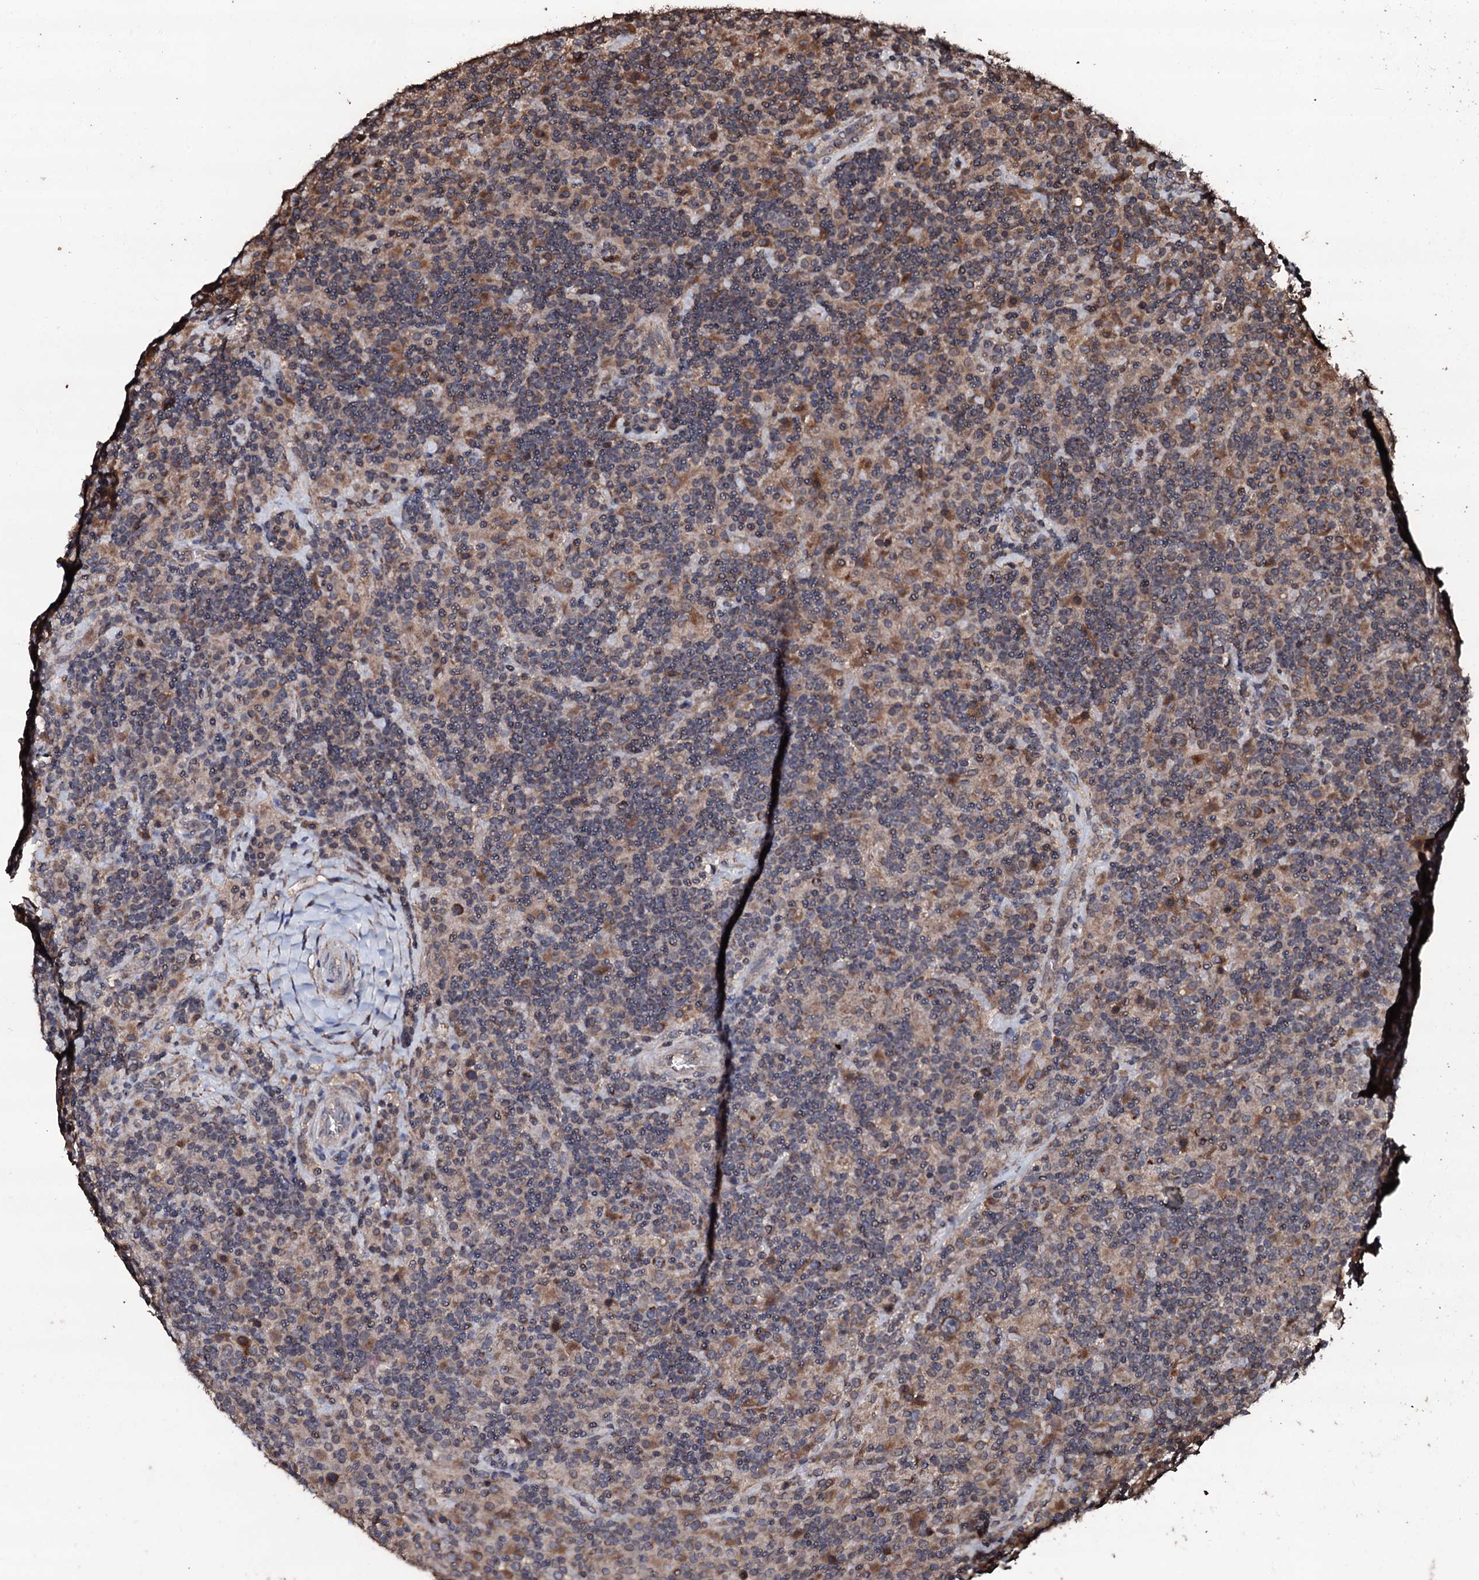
{"staining": {"intensity": "moderate", "quantity": ">75%", "location": "cytoplasmic/membranous"}, "tissue": "lymphoma", "cell_type": "Tumor cells", "image_type": "cancer", "snomed": [{"axis": "morphology", "description": "Hodgkin's disease, NOS"}, {"axis": "topography", "description": "Lymph node"}], "caption": "A brown stain highlights moderate cytoplasmic/membranous staining of a protein in human Hodgkin's disease tumor cells.", "gene": "SDHAF2", "patient": {"sex": "male", "age": 70}}